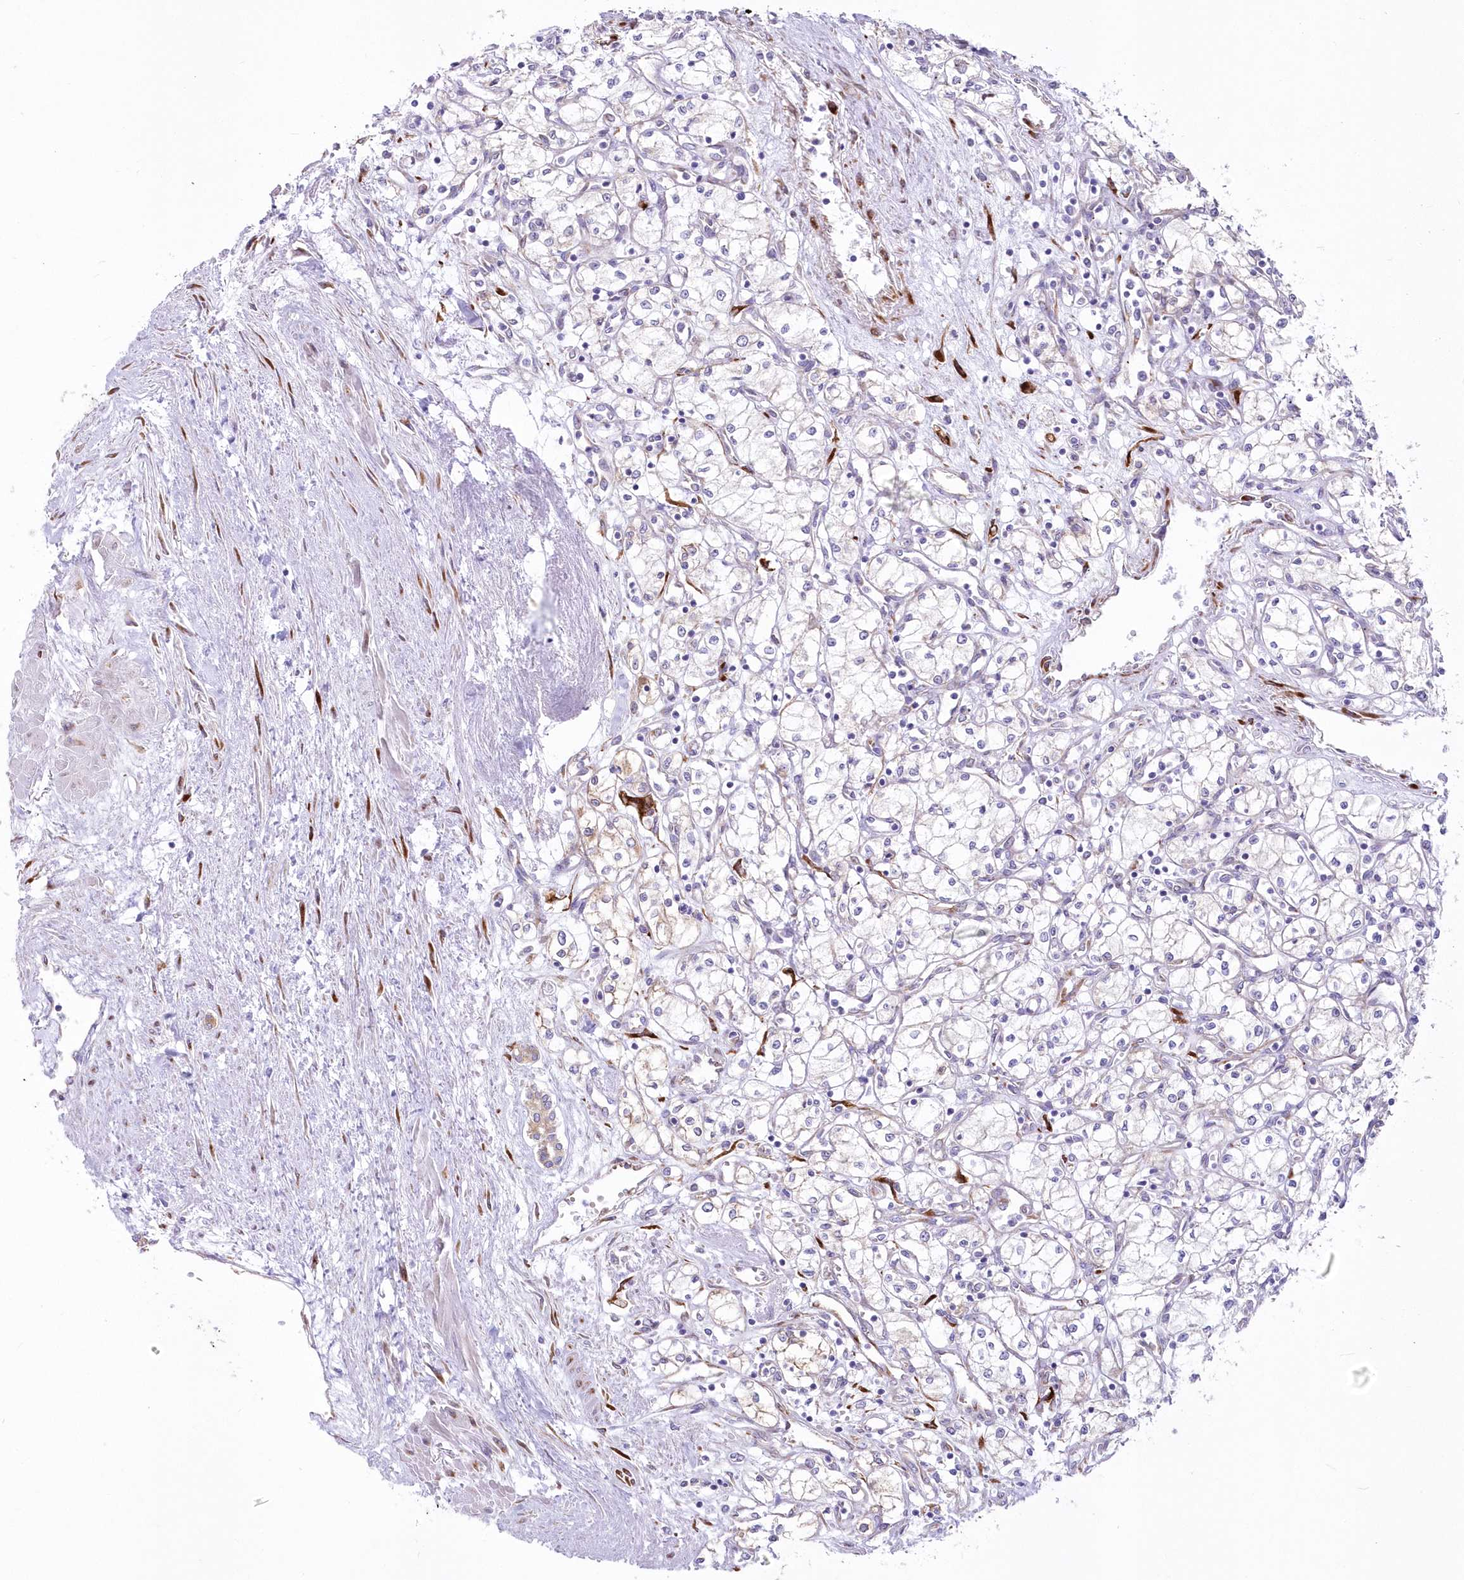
{"staining": {"intensity": "negative", "quantity": "none", "location": "none"}, "tissue": "renal cancer", "cell_type": "Tumor cells", "image_type": "cancer", "snomed": [{"axis": "morphology", "description": "Adenocarcinoma, NOS"}, {"axis": "topography", "description": "Kidney"}], "caption": "Human adenocarcinoma (renal) stained for a protein using IHC exhibits no positivity in tumor cells.", "gene": "YTHDC2", "patient": {"sex": "male", "age": 59}}